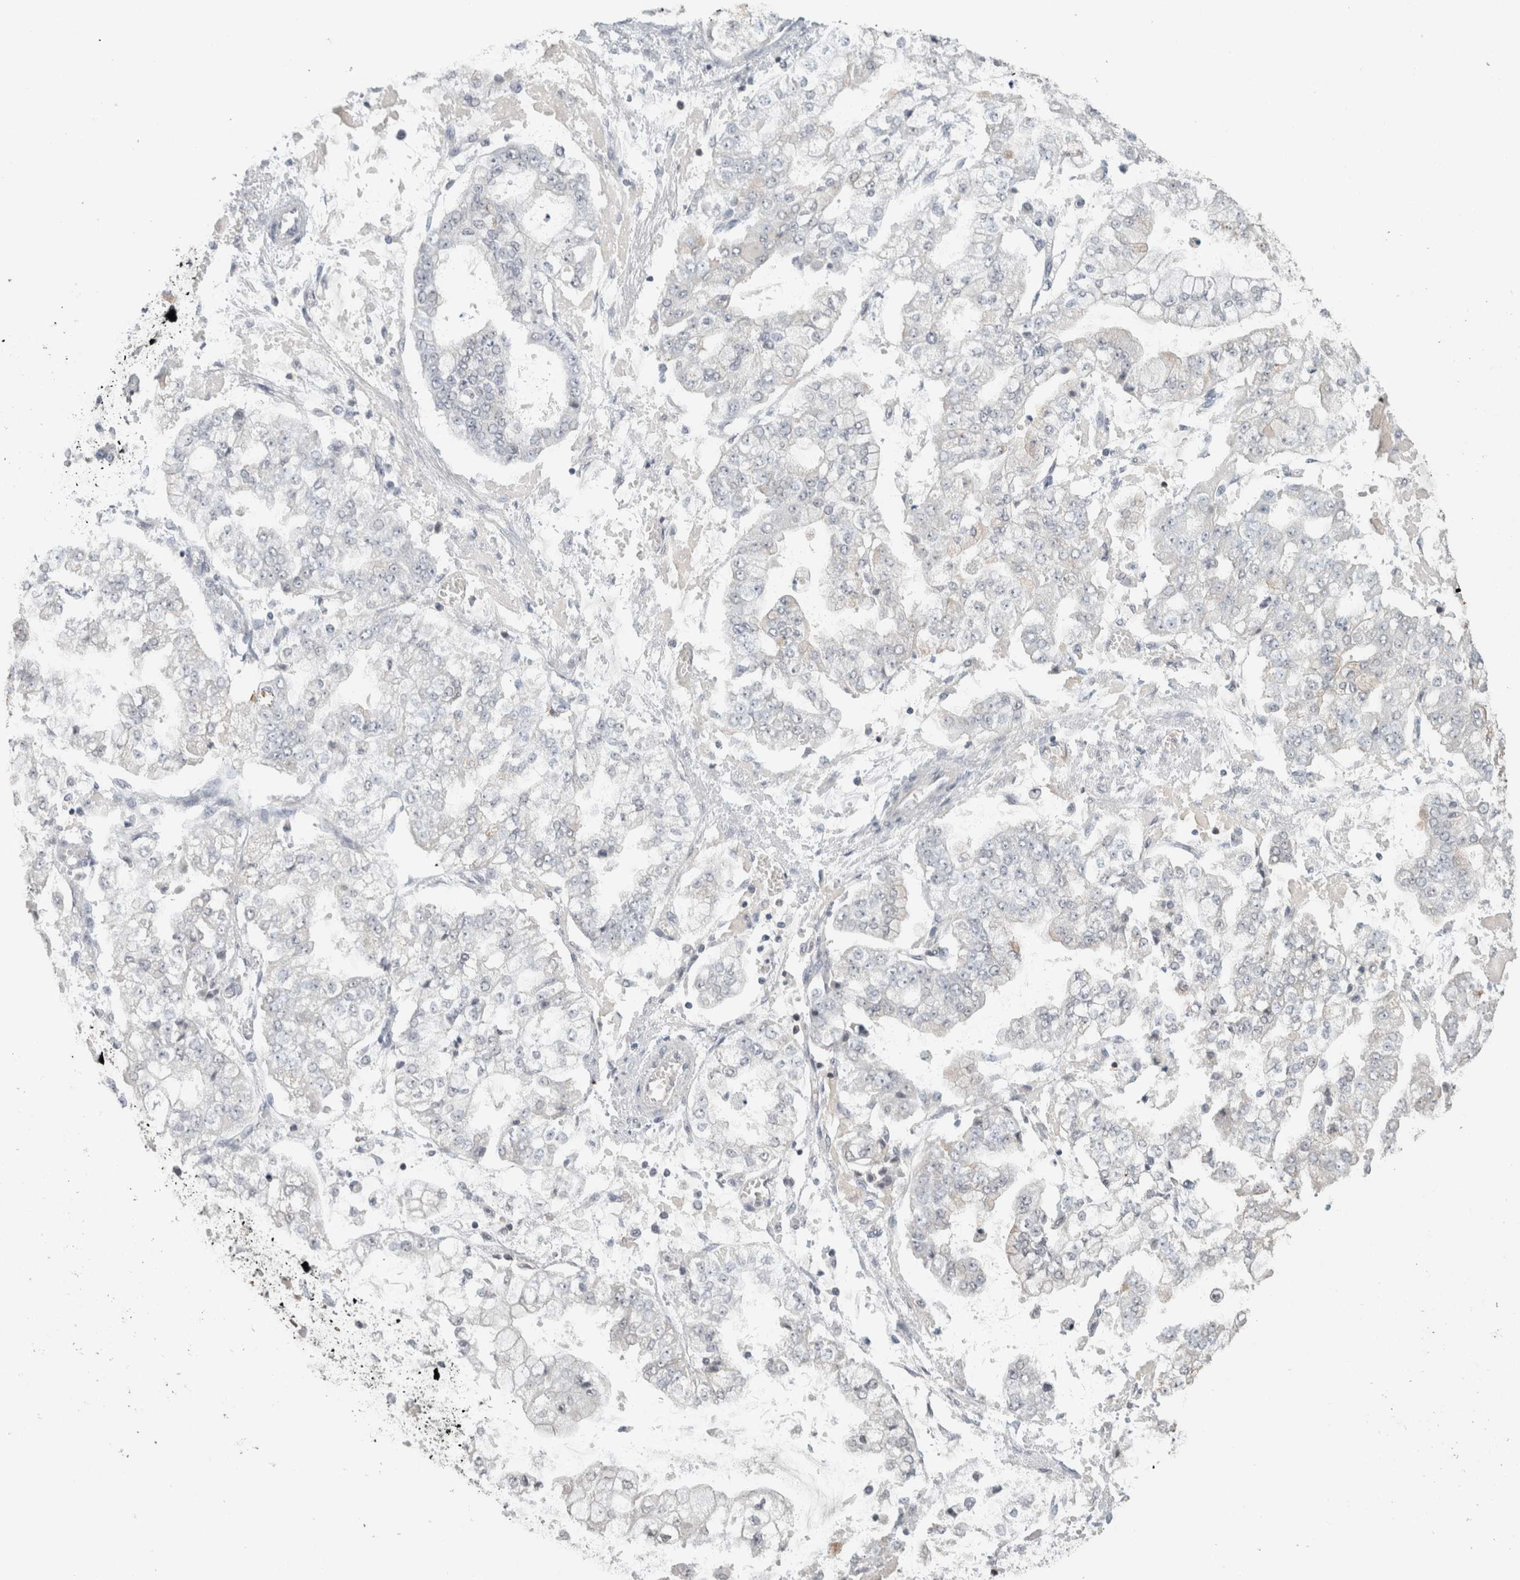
{"staining": {"intensity": "negative", "quantity": "none", "location": "none"}, "tissue": "stomach cancer", "cell_type": "Tumor cells", "image_type": "cancer", "snomed": [{"axis": "morphology", "description": "Adenocarcinoma, NOS"}, {"axis": "topography", "description": "Stomach"}], "caption": "Tumor cells are negative for protein expression in human adenocarcinoma (stomach).", "gene": "TRAT1", "patient": {"sex": "male", "age": 76}}